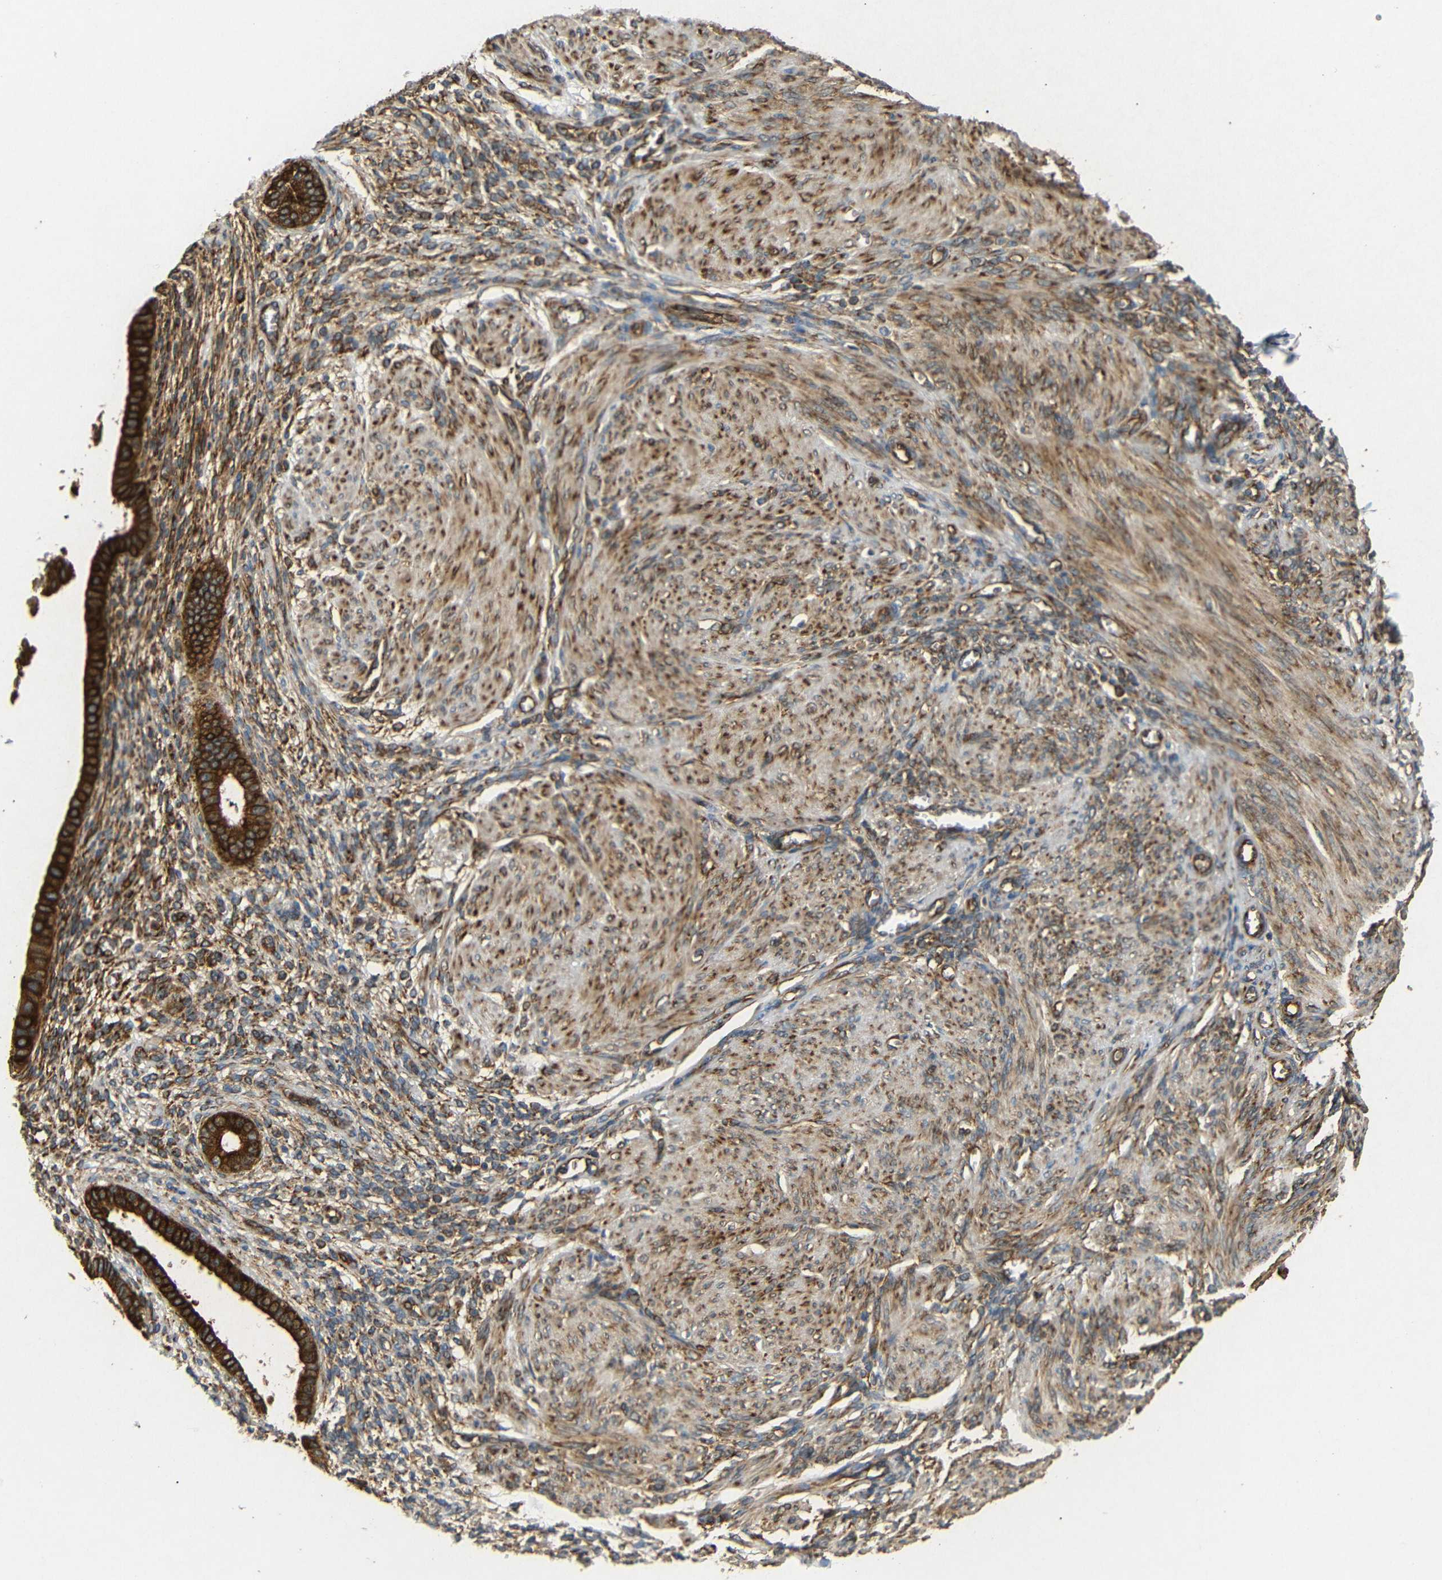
{"staining": {"intensity": "moderate", "quantity": ">75%", "location": "cytoplasmic/membranous"}, "tissue": "endometrium", "cell_type": "Cells in endometrial stroma", "image_type": "normal", "snomed": [{"axis": "morphology", "description": "Normal tissue, NOS"}, {"axis": "topography", "description": "Endometrium"}], "caption": "Immunohistochemical staining of normal human endometrium reveals >75% levels of moderate cytoplasmic/membranous protein staining in approximately >75% of cells in endometrial stroma.", "gene": "BTF3", "patient": {"sex": "female", "age": 72}}